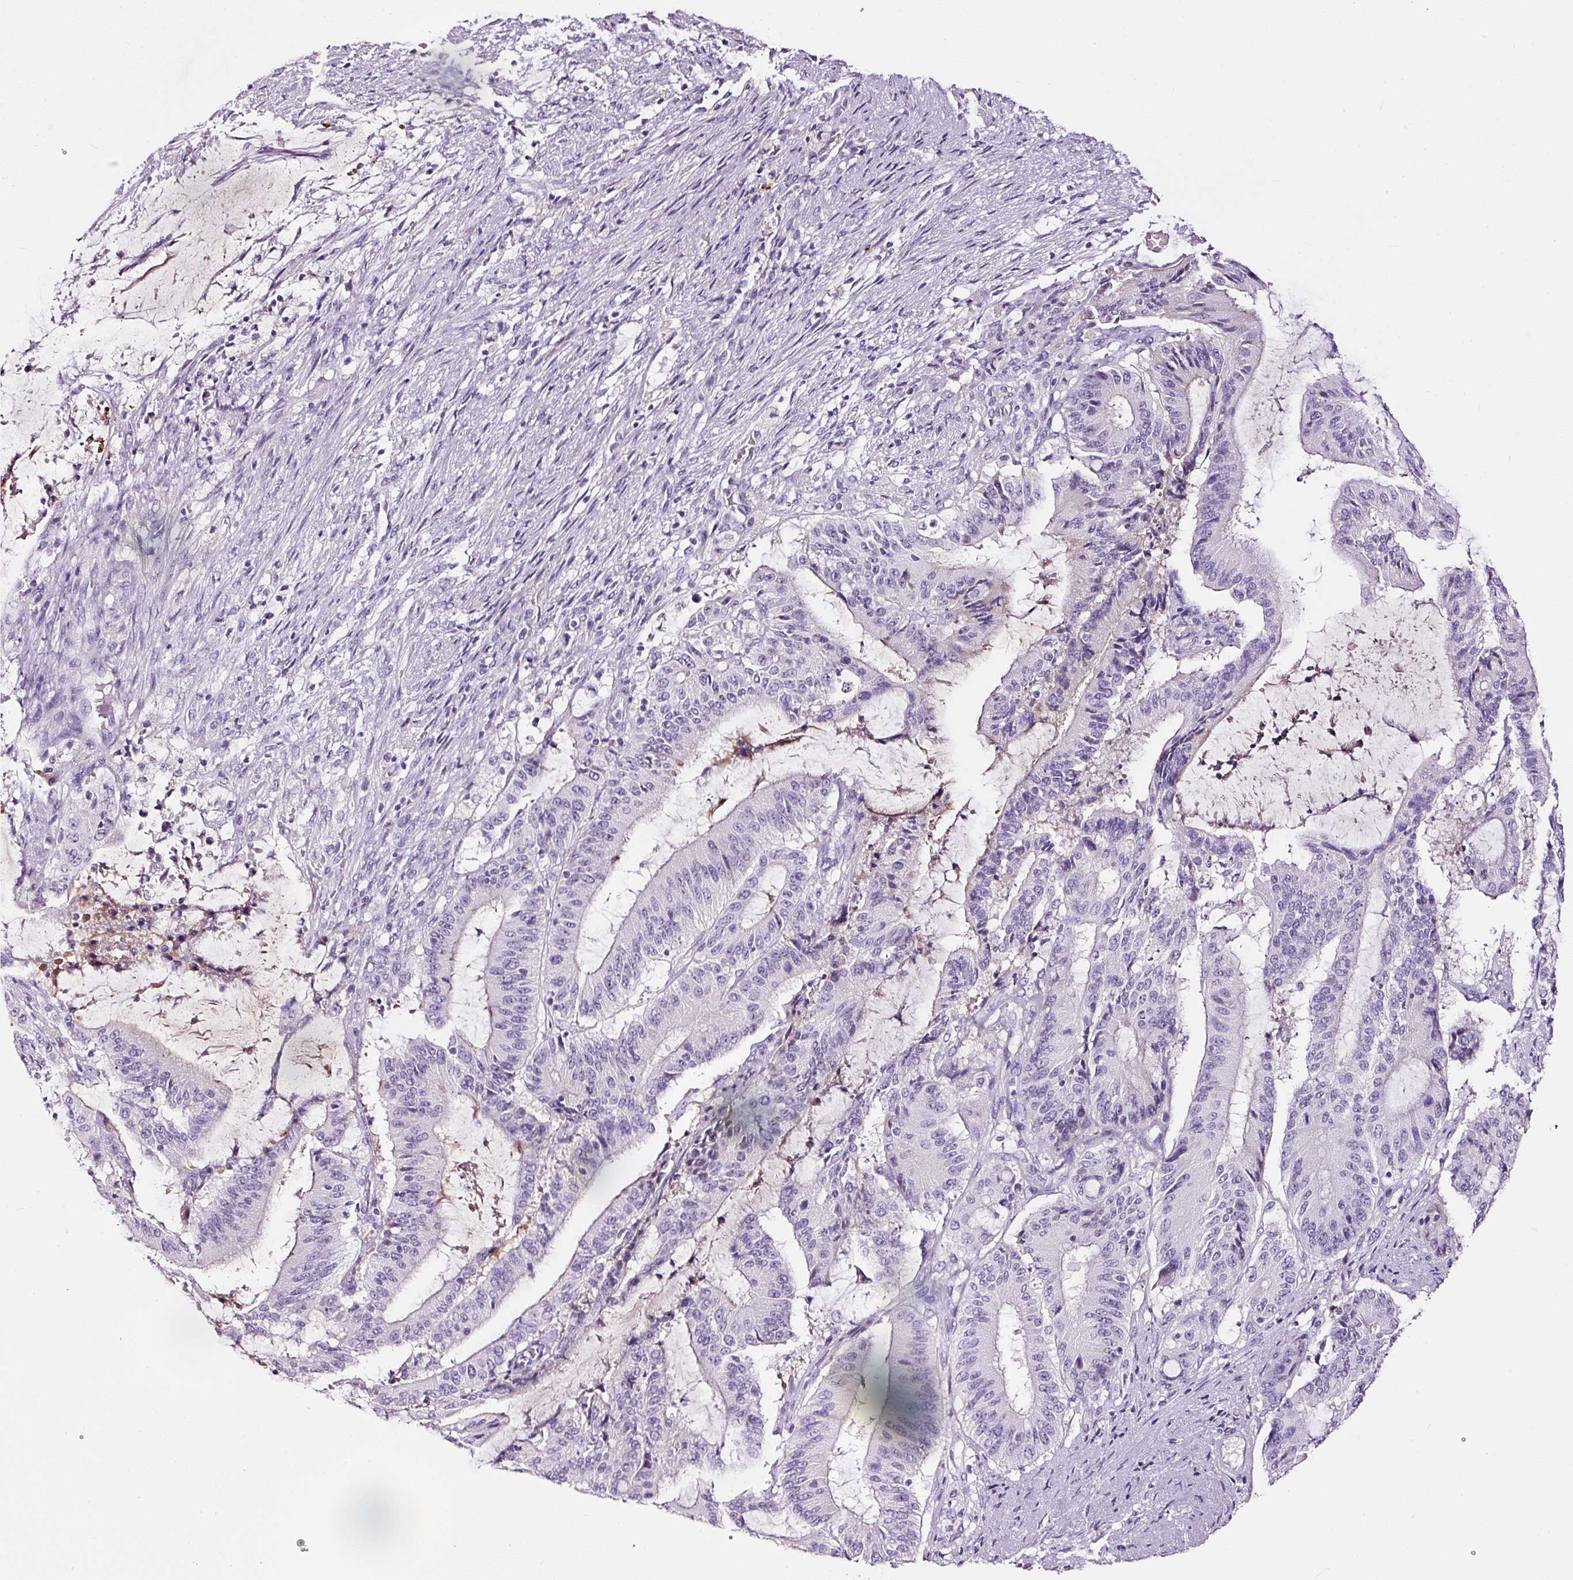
{"staining": {"intensity": "negative", "quantity": "none", "location": "none"}, "tissue": "liver cancer", "cell_type": "Tumor cells", "image_type": "cancer", "snomed": [{"axis": "morphology", "description": "Normal tissue, NOS"}, {"axis": "morphology", "description": "Cholangiocarcinoma"}, {"axis": "topography", "description": "Liver"}, {"axis": "topography", "description": "Peripheral nerve tissue"}], "caption": "Tumor cells show no significant positivity in liver cancer (cholangiocarcinoma).", "gene": "LAMP3", "patient": {"sex": "female", "age": 73}}